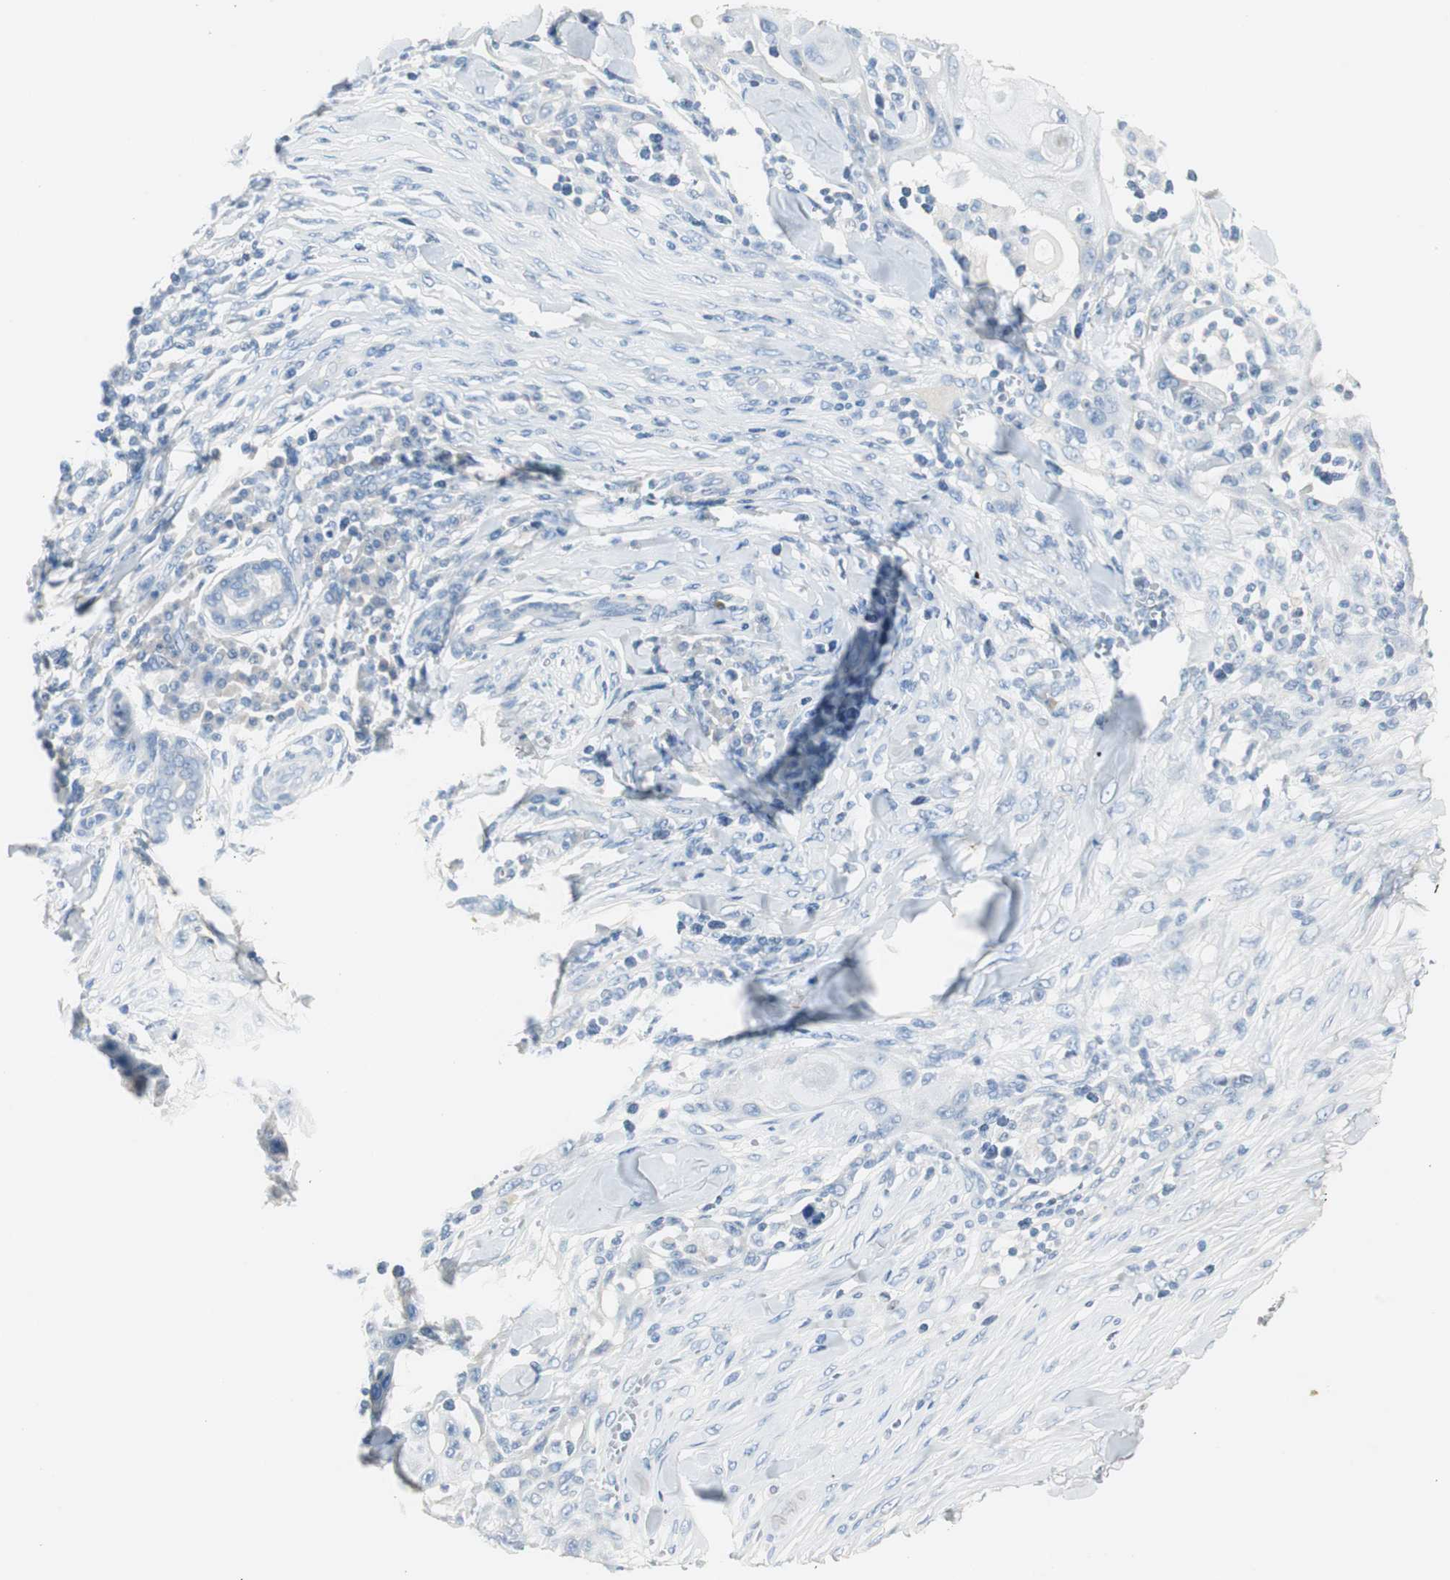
{"staining": {"intensity": "negative", "quantity": "none", "location": "none"}, "tissue": "skin cancer", "cell_type": "Tumor cells", "image_type": "cancer", "snomed": [{"axis": "morphology", "description": "Squamous cell carcinoma, NOS"}, {"axis": "topography", "description": "Skin"}], "caption": "Skin cancer was stained to show a protein in brown. There is no significant staining in tumor cells.", "gene": "LRP2", "patient": {"sex": "male", "age": 24}}